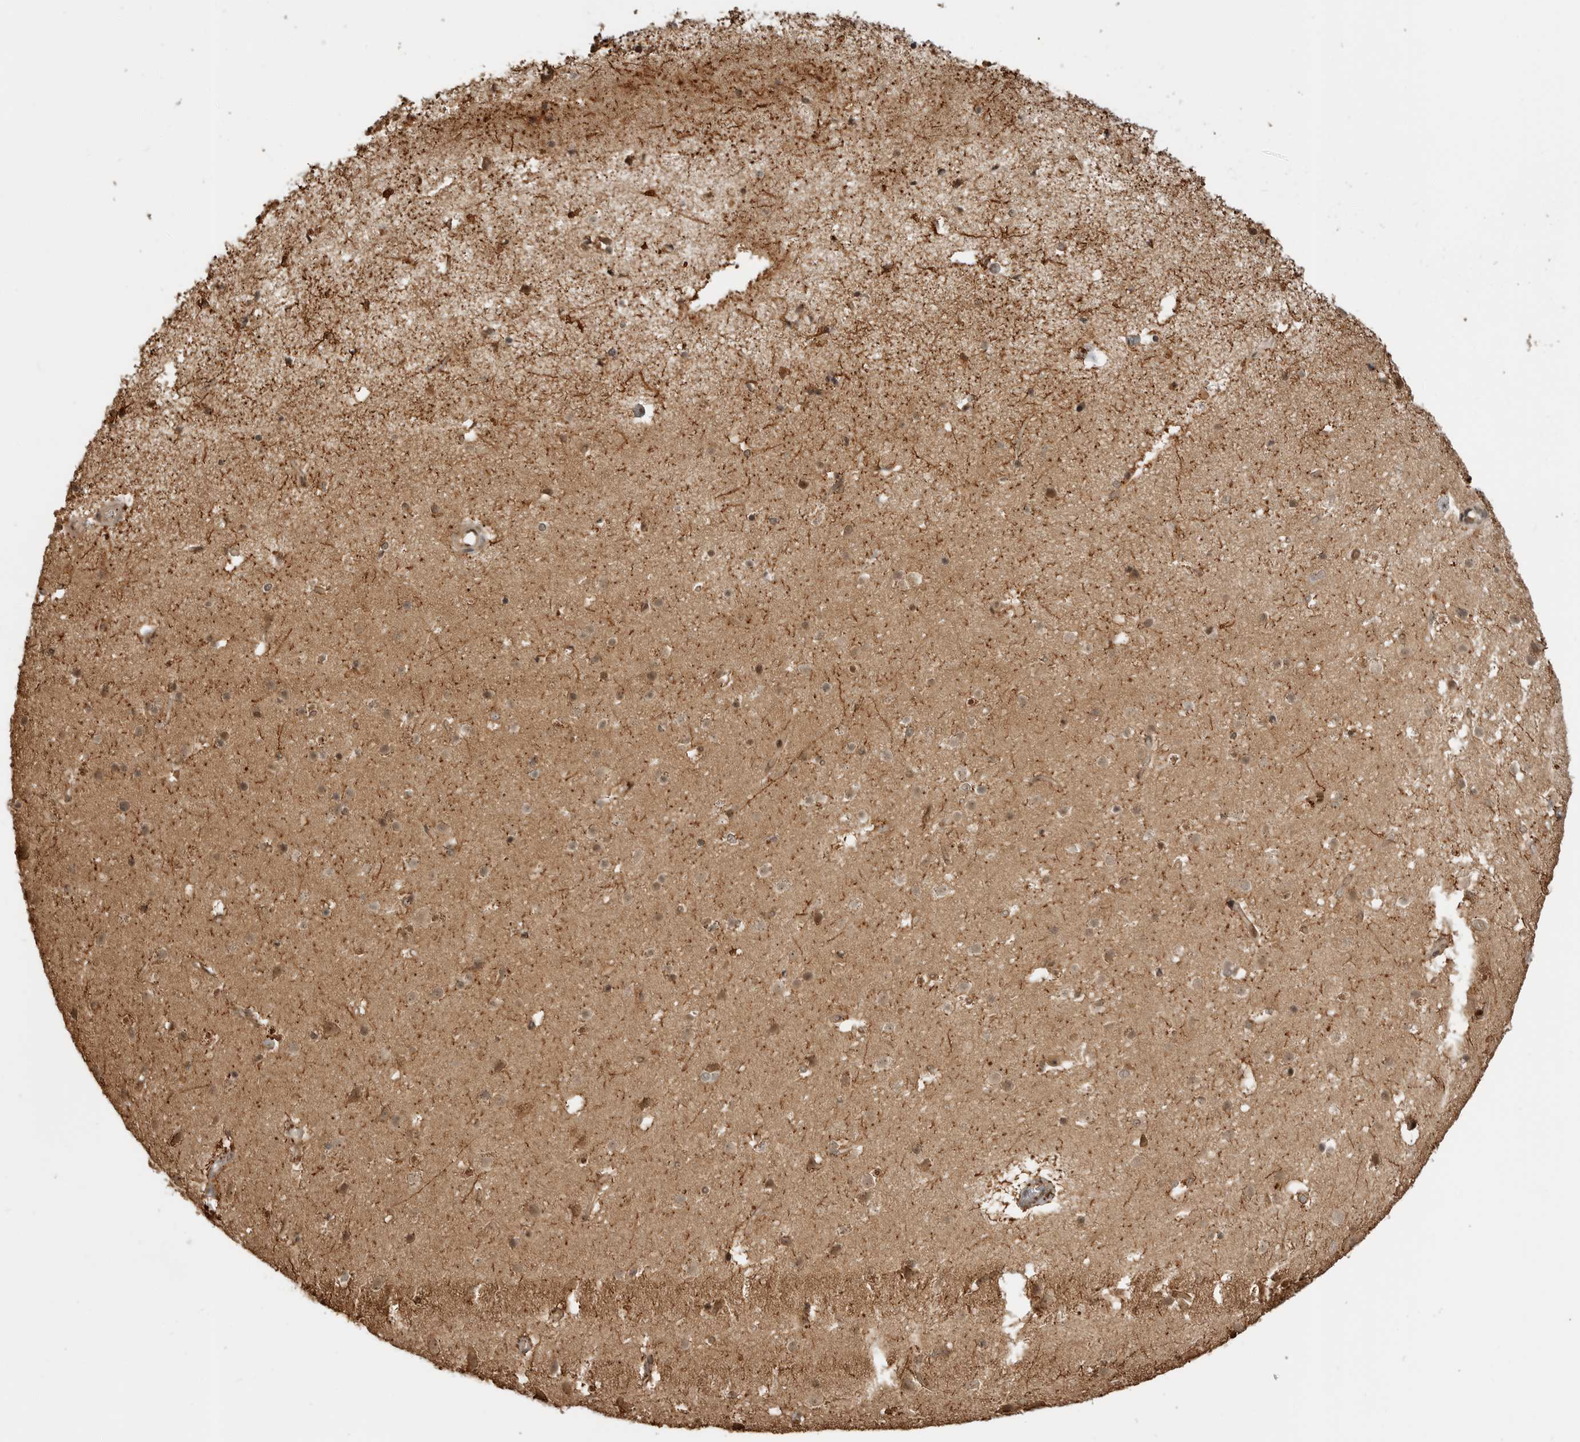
{"staining": {"intensity": "moderate", "quantity": ">75%", "location": "cytoplasmic/membranous,nuclear"}, "tissue": "cerebral cortex", "cell_type": "Endothelial cells", "image_type": "normal", "snomed": [{"axis": "morphology", "description": "Normal tissue, NOS"}, {"axis": "topography", "description": "Cerebral cortex"}], "caption": "The histopathology image shows a brown stain indicating the presence of a protein in the cytoplasmic/membranous,nuclear of endothelial cells in cerebral cortex.", "gene": "BMP2K", "patient": {"sex": "male", "age": 54}}